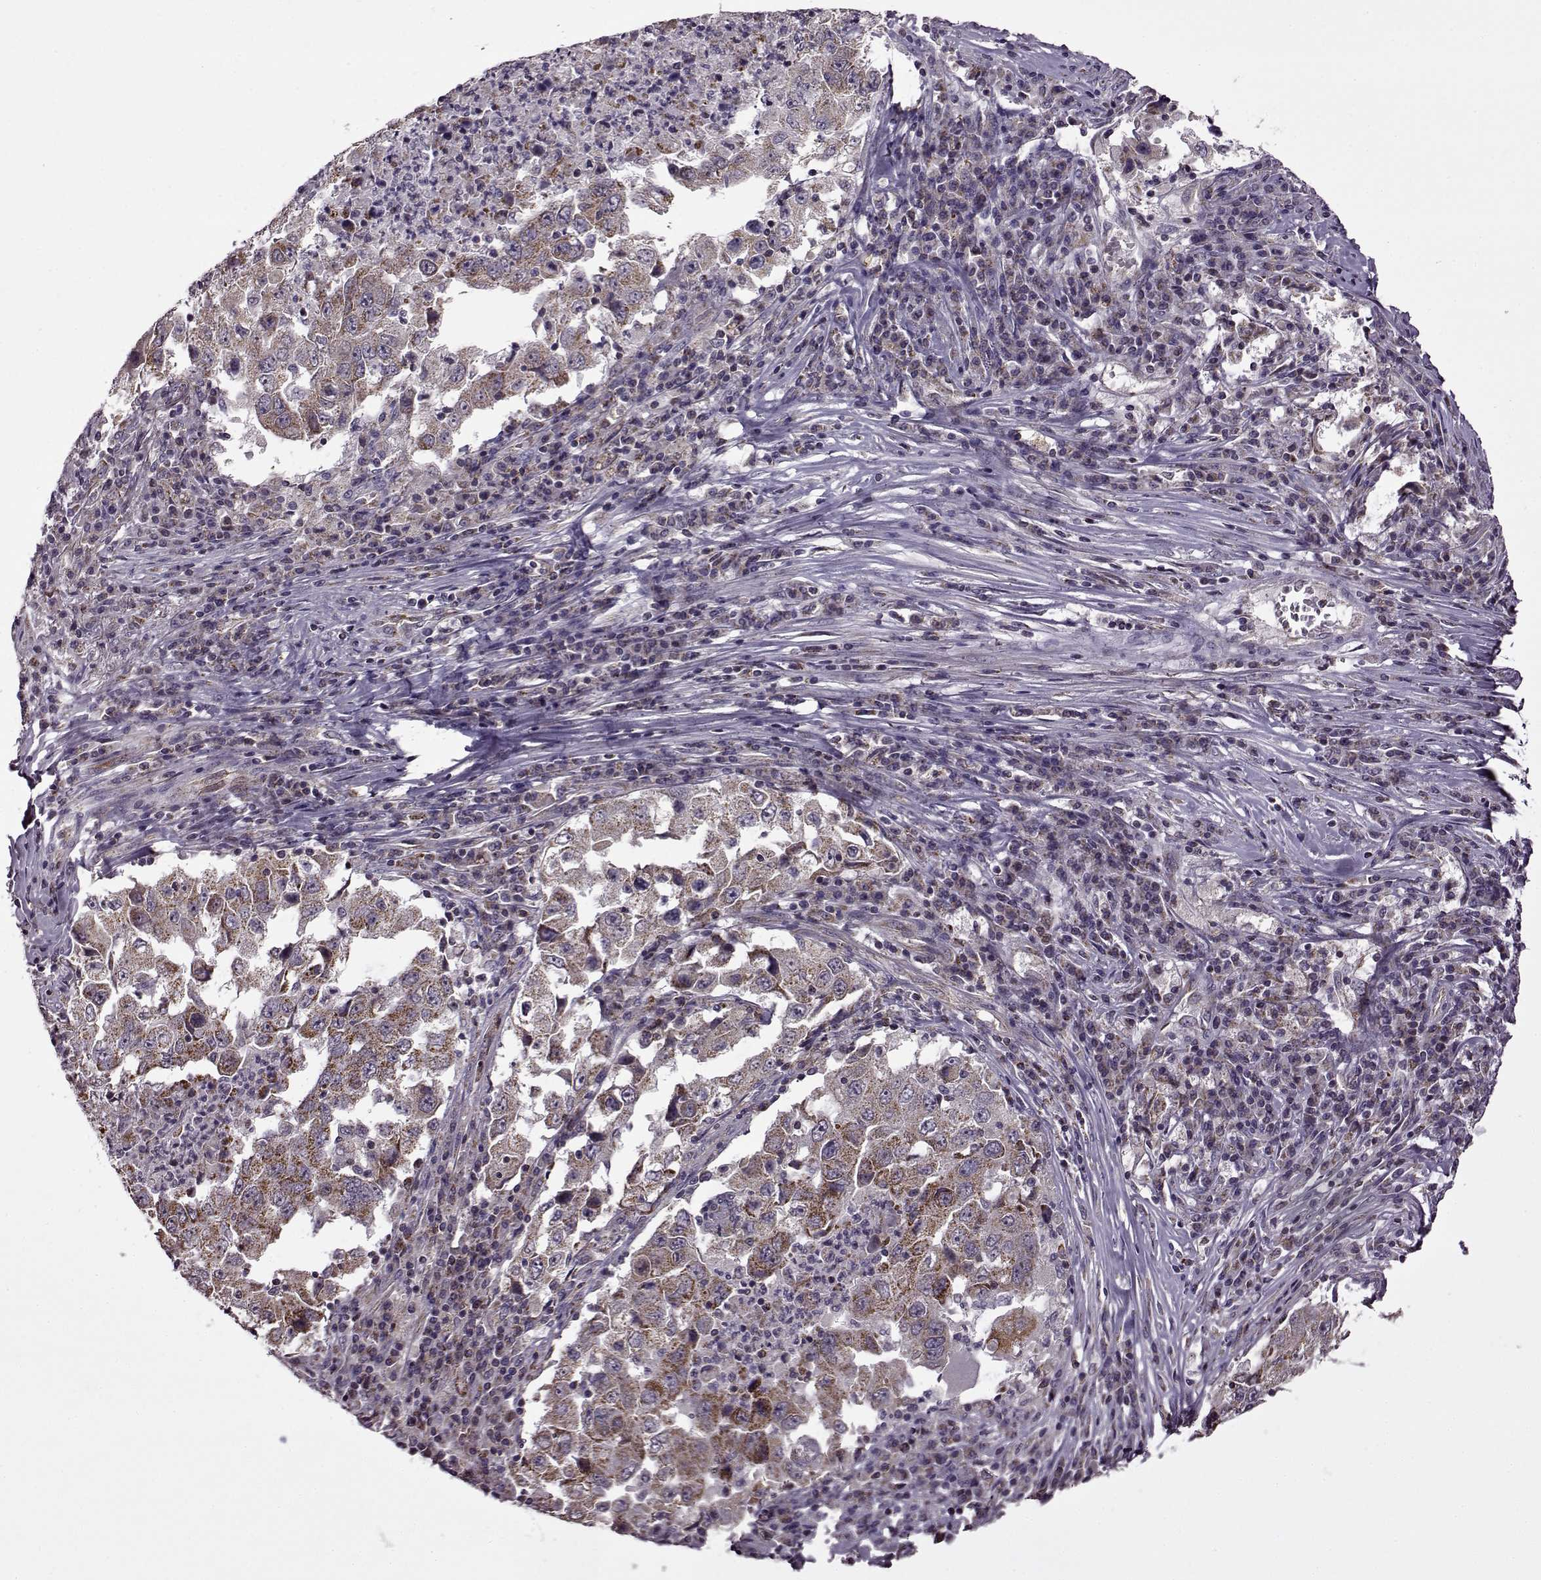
{"staining": {"intensity": "moderate", "quantity": ">75%", "location": "cytoplasmic/membranous"}, "tissue": "lung cancer", "cell_type": "Tumor cells", "image_type": "cancer", "snomed": [{"axis": "morphology", "description": "Adenocarcinoma, NOS"}, {"axis": "topography", "description": "Lung"}], "caption": "Human lung adenocarcinoma stained for a protein (brown) displays moderate cytoplasmic/membranous positive expression in approximately >75% of tumor cells.", "gene": "MTSS1", "patient": {"sex": "male", "age": 73}}